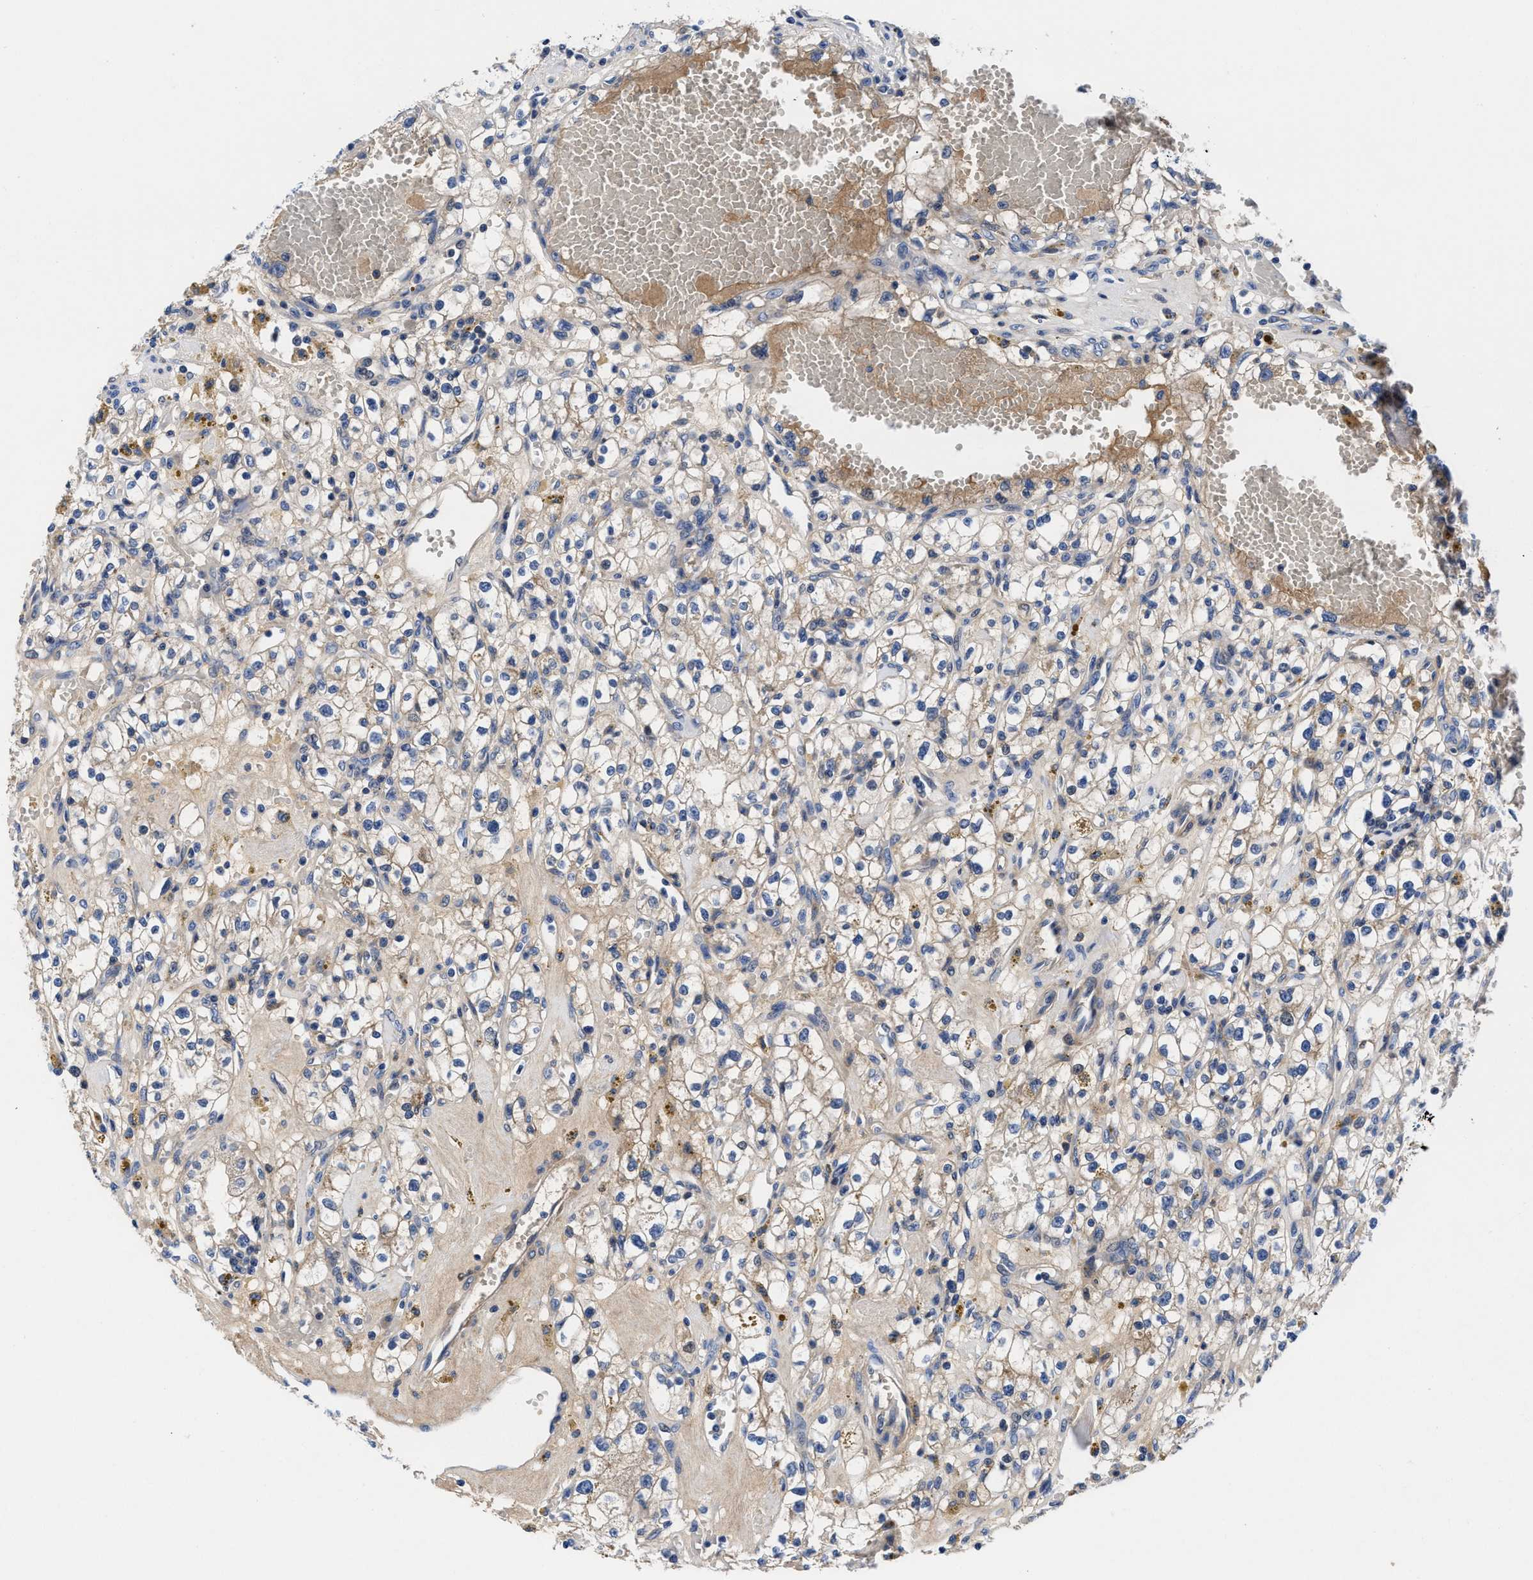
{"staining": {"intensity": "weak", "quantity": "<25%", "location": "cytoplasmic/membranous"}, "tissue": "renal cancer", "cell_type": "Tumor cells", "image_type": "cancer", "snomed": [{"axis": "morphology", "description": "Adenocarcinoma, NOS"}, {"axis": "topography", "description": "Kidney"}], "caption": "Adenocarcinoma (renal) stained for a protein using immunohistochemistry exhibits no expression tumor cells.", "gene": "DHRS13", "patient": {"sex": "male", "age": 56}}